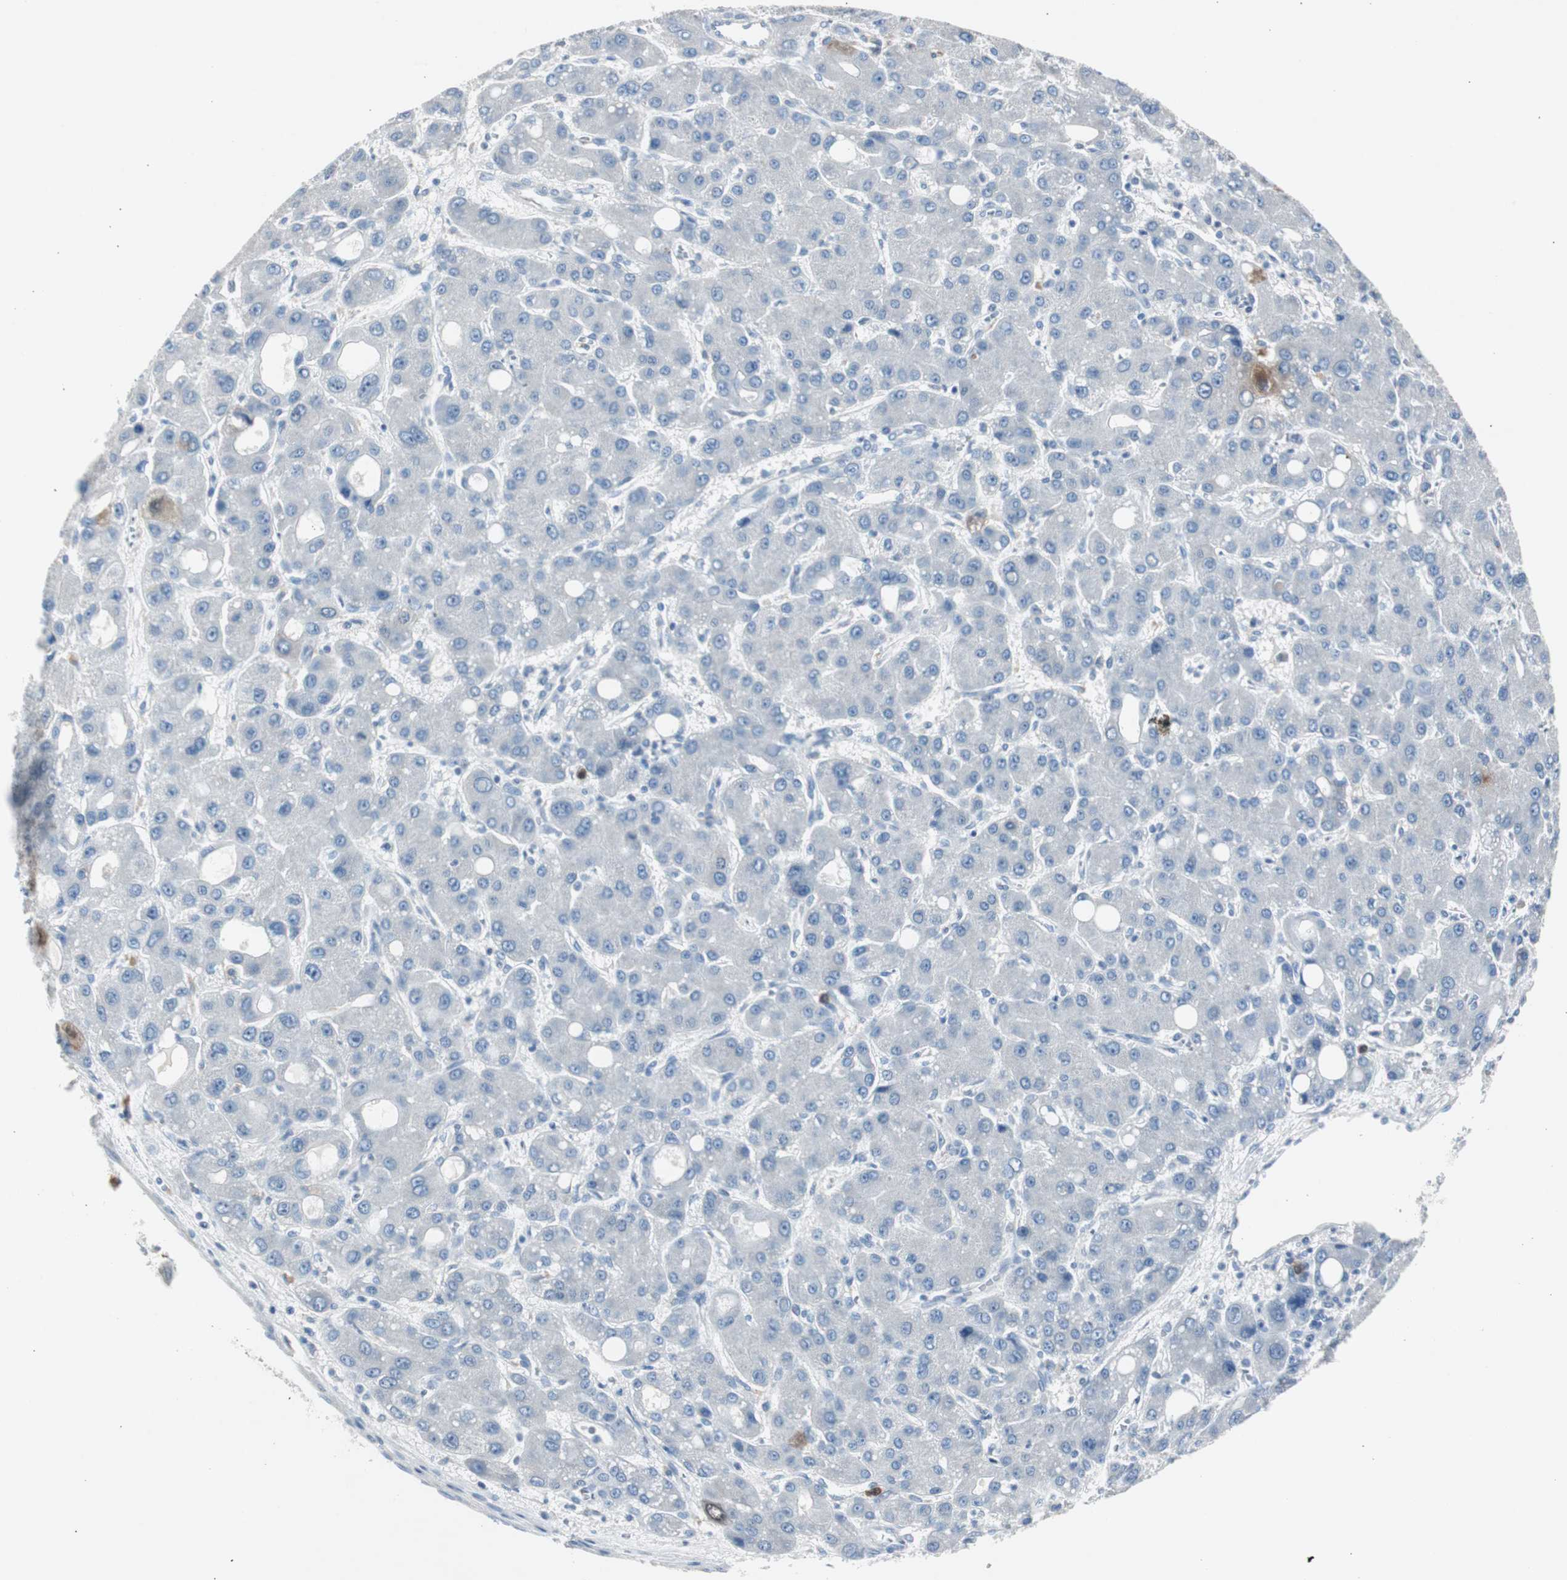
{"staining": {"intensity": "negative", "quantity": "none", "location": "none"}, "tissue": "liver cancer", "cell_type": "Tumor cells", "image_type": "cancer", "snomed": [{"axis": "morphology", "description": "Carcinoma, Hepatocellular, NOS"}, {"axis": "topography", "description": "Liver"}], "caption": "An image of human liver cancer is negative for staining in tumor cells.", "gene": "TK1", "patient": {"sex": "male", "age": 55}}